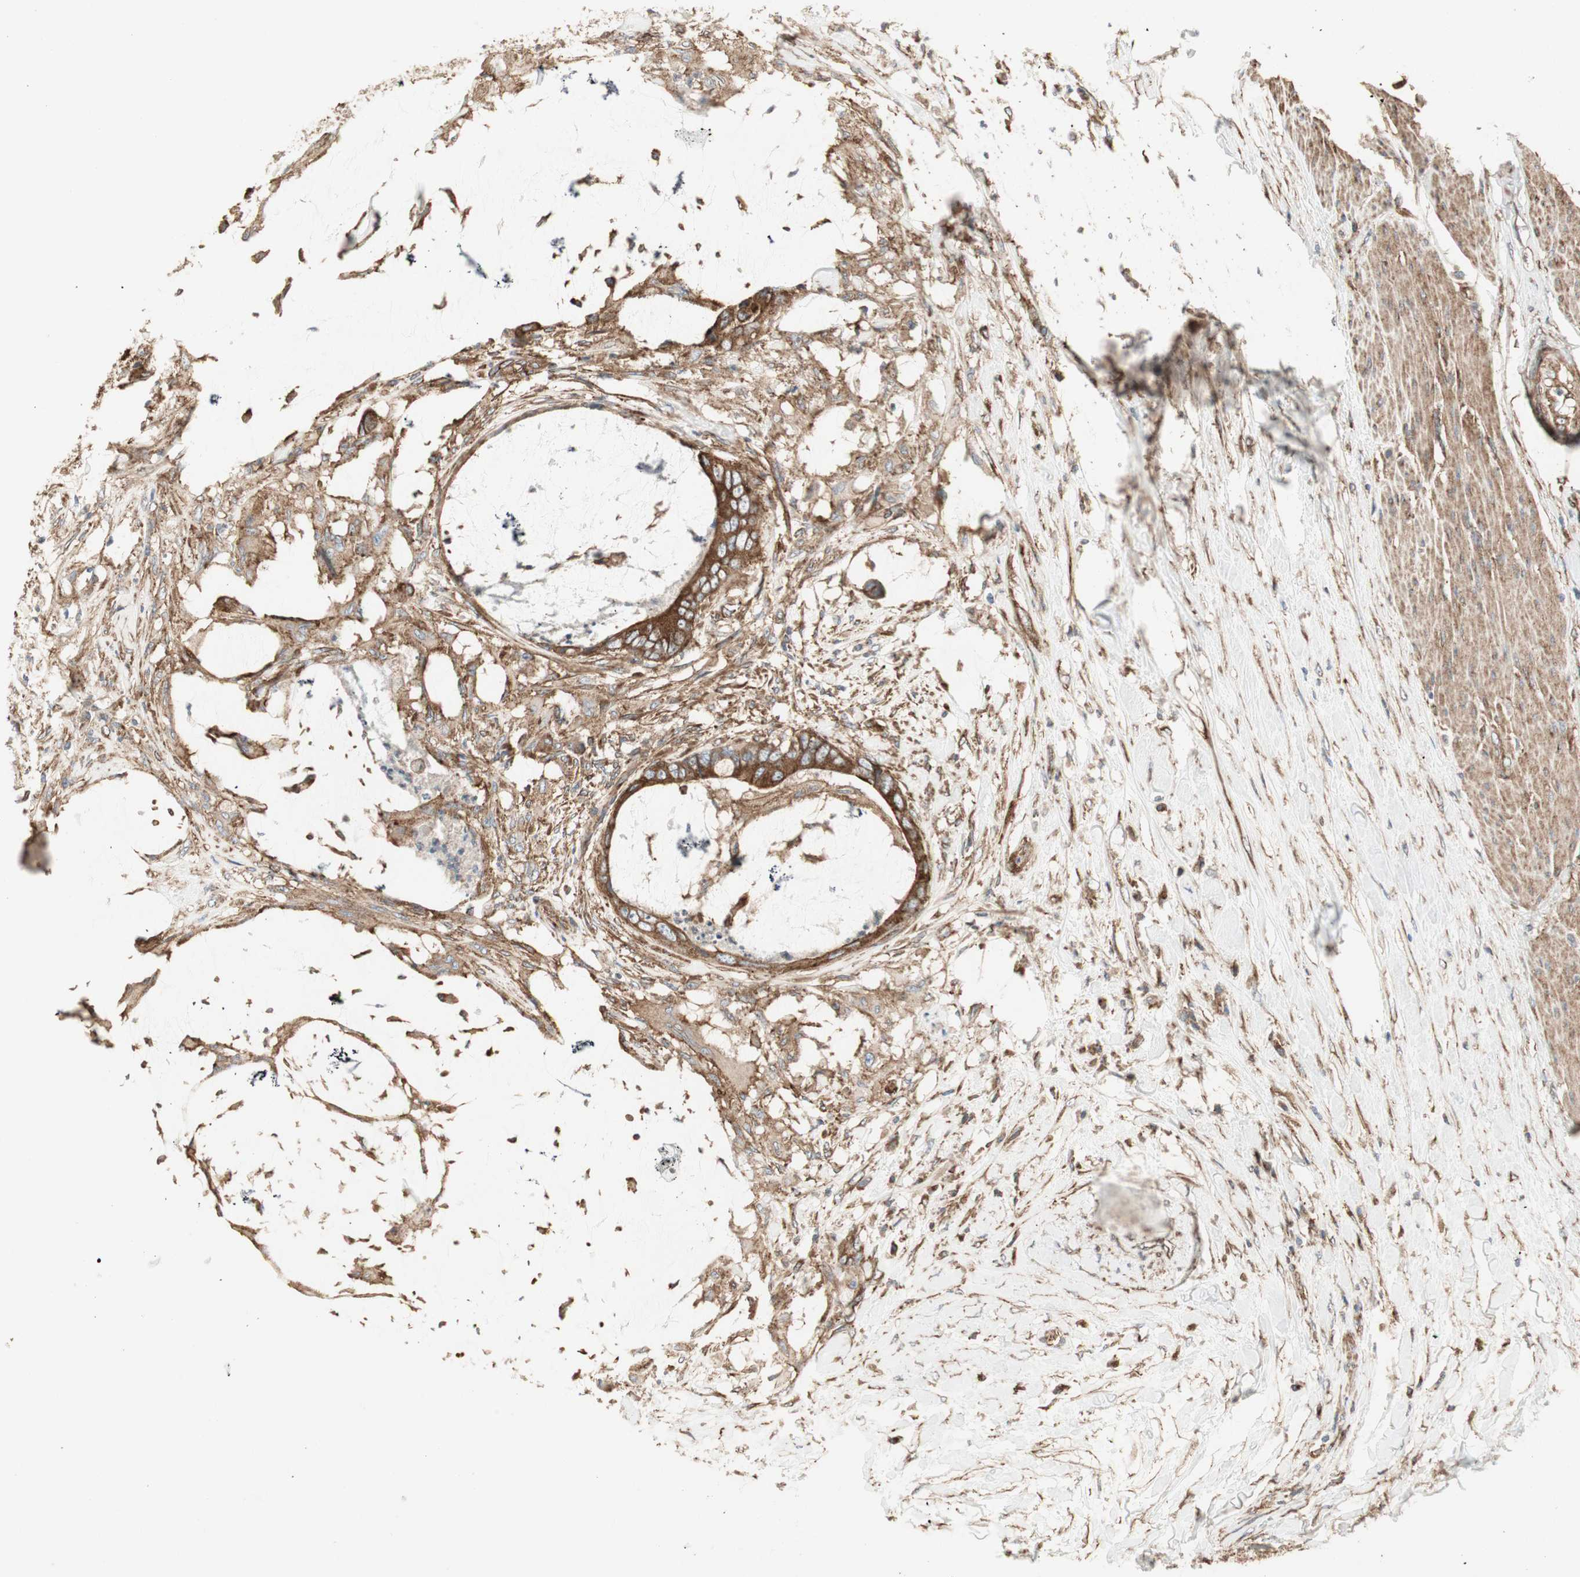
{"staining": {"intensity": "strong", "quantity": ">75%", "location": "cytoplasmic/membranous"}, "tissue": "colorectal cancer", "cell_type": "Tumor cells", "image_type": "cancer", "snomed": [{"axis": "morphology", "description": "Adenocarcinoma, NOS"}, {"axis": "topography", "description": "Rectum"}], "caption": "Protein expression analysis of human colorectal cancer (adenocarcinoma) reveals strong cytoplasmic/membranous staining in approximately >75% of tumor cells.", "gene": "H6PD", "patient": {"sex": "female", "age": 77}}